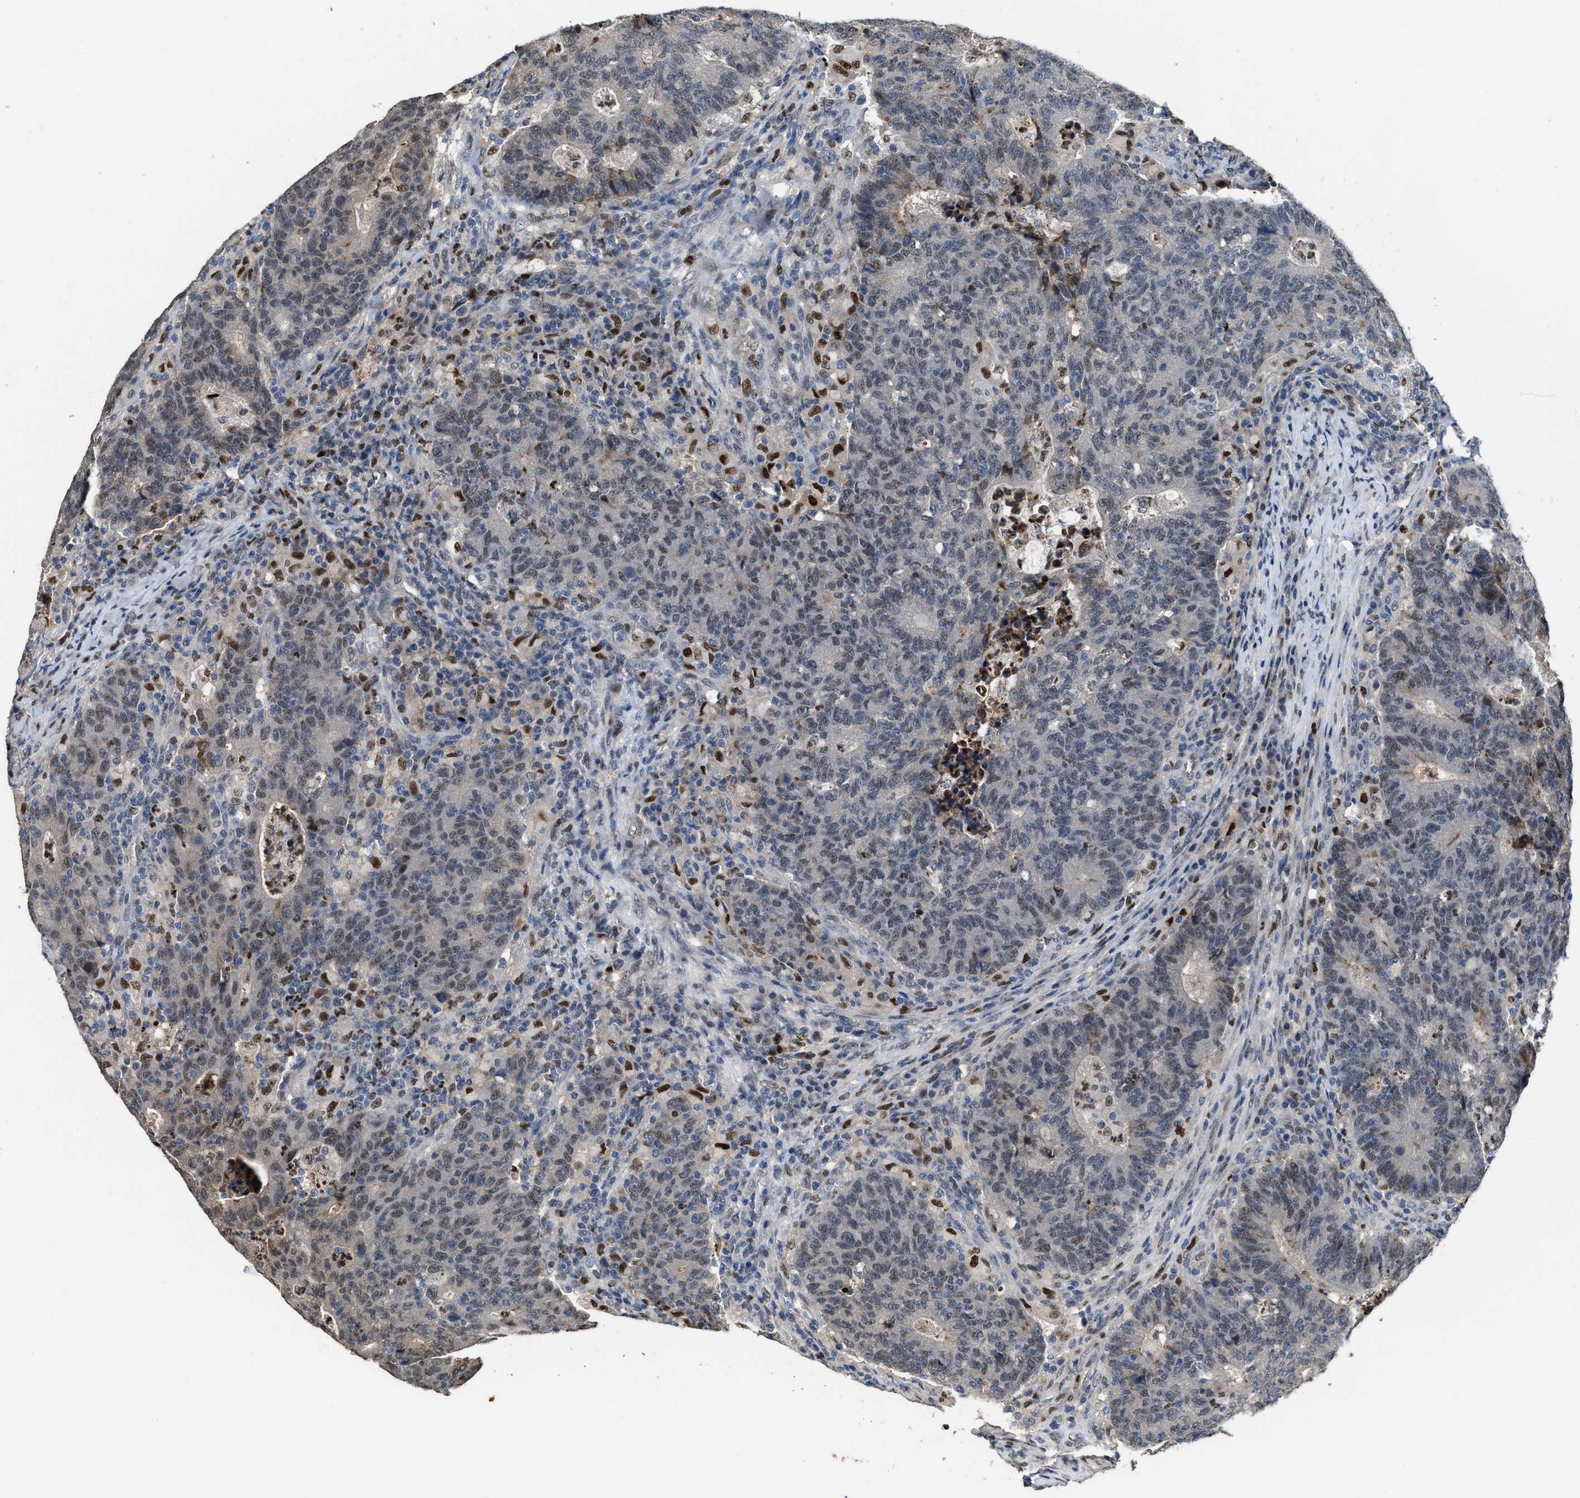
{"staining": {"intensity": "weak", "quantity": "25%-75%", "location": "nuclear"}, "tissue": "colorectal cancer", "cell_type": "Tumor cells", "image_type": "cancer", "snomed": [{"axis": "morphology", "description": "Adenocarcinoma, NOS"}, {"axis": "topography", "description": "Colon"}], "caption": "Tumor cells display weak nuclear expression in approximately 25%-75% of cells in colorectal cancer (adenocarcinoma). The protein is shown in brown color, while the nuclei are stained blue.", "gene": "ZNF20", "patient": {"sex": "female", "age": 75}}